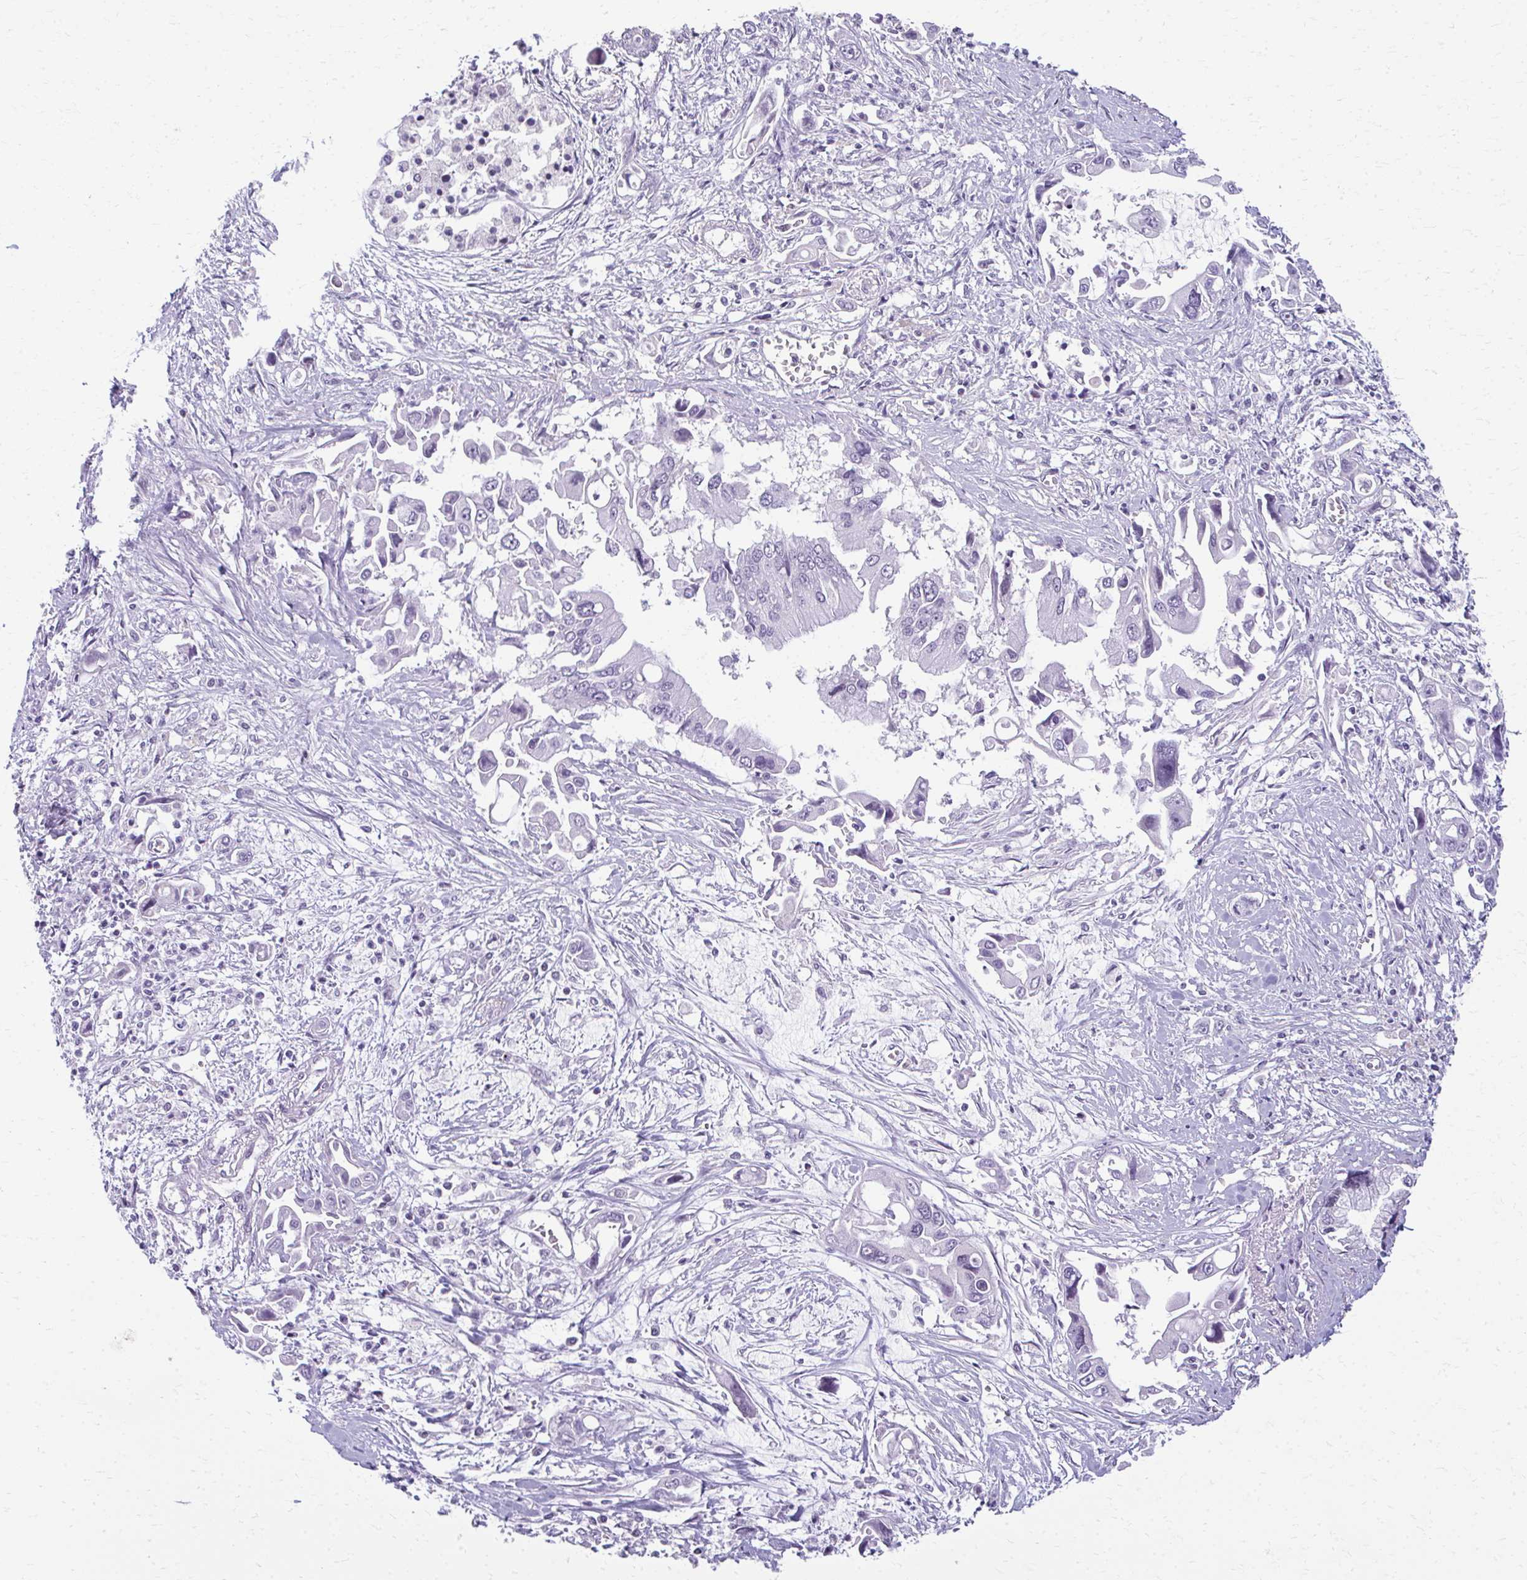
{"staining": {"intensity": "negative", "quantity": "none", "location": "none"}, "tissue": "pancreatic cancer", "cell_type": "Tumor cells", "image_type": "cancer", "snomed": [{"axis": "morphology", "description": "Adenocarcinoma, NOS"}, {"axis": "topography", "description": "Pancreas"}], "caption": "An immunohistochemistry micrograph of pancreatic cancer is shown. There is no staining in tumor cells of pancreatic cancer.", "gene": "MAF1", "patient": {"sex": "male", "age": 84}}